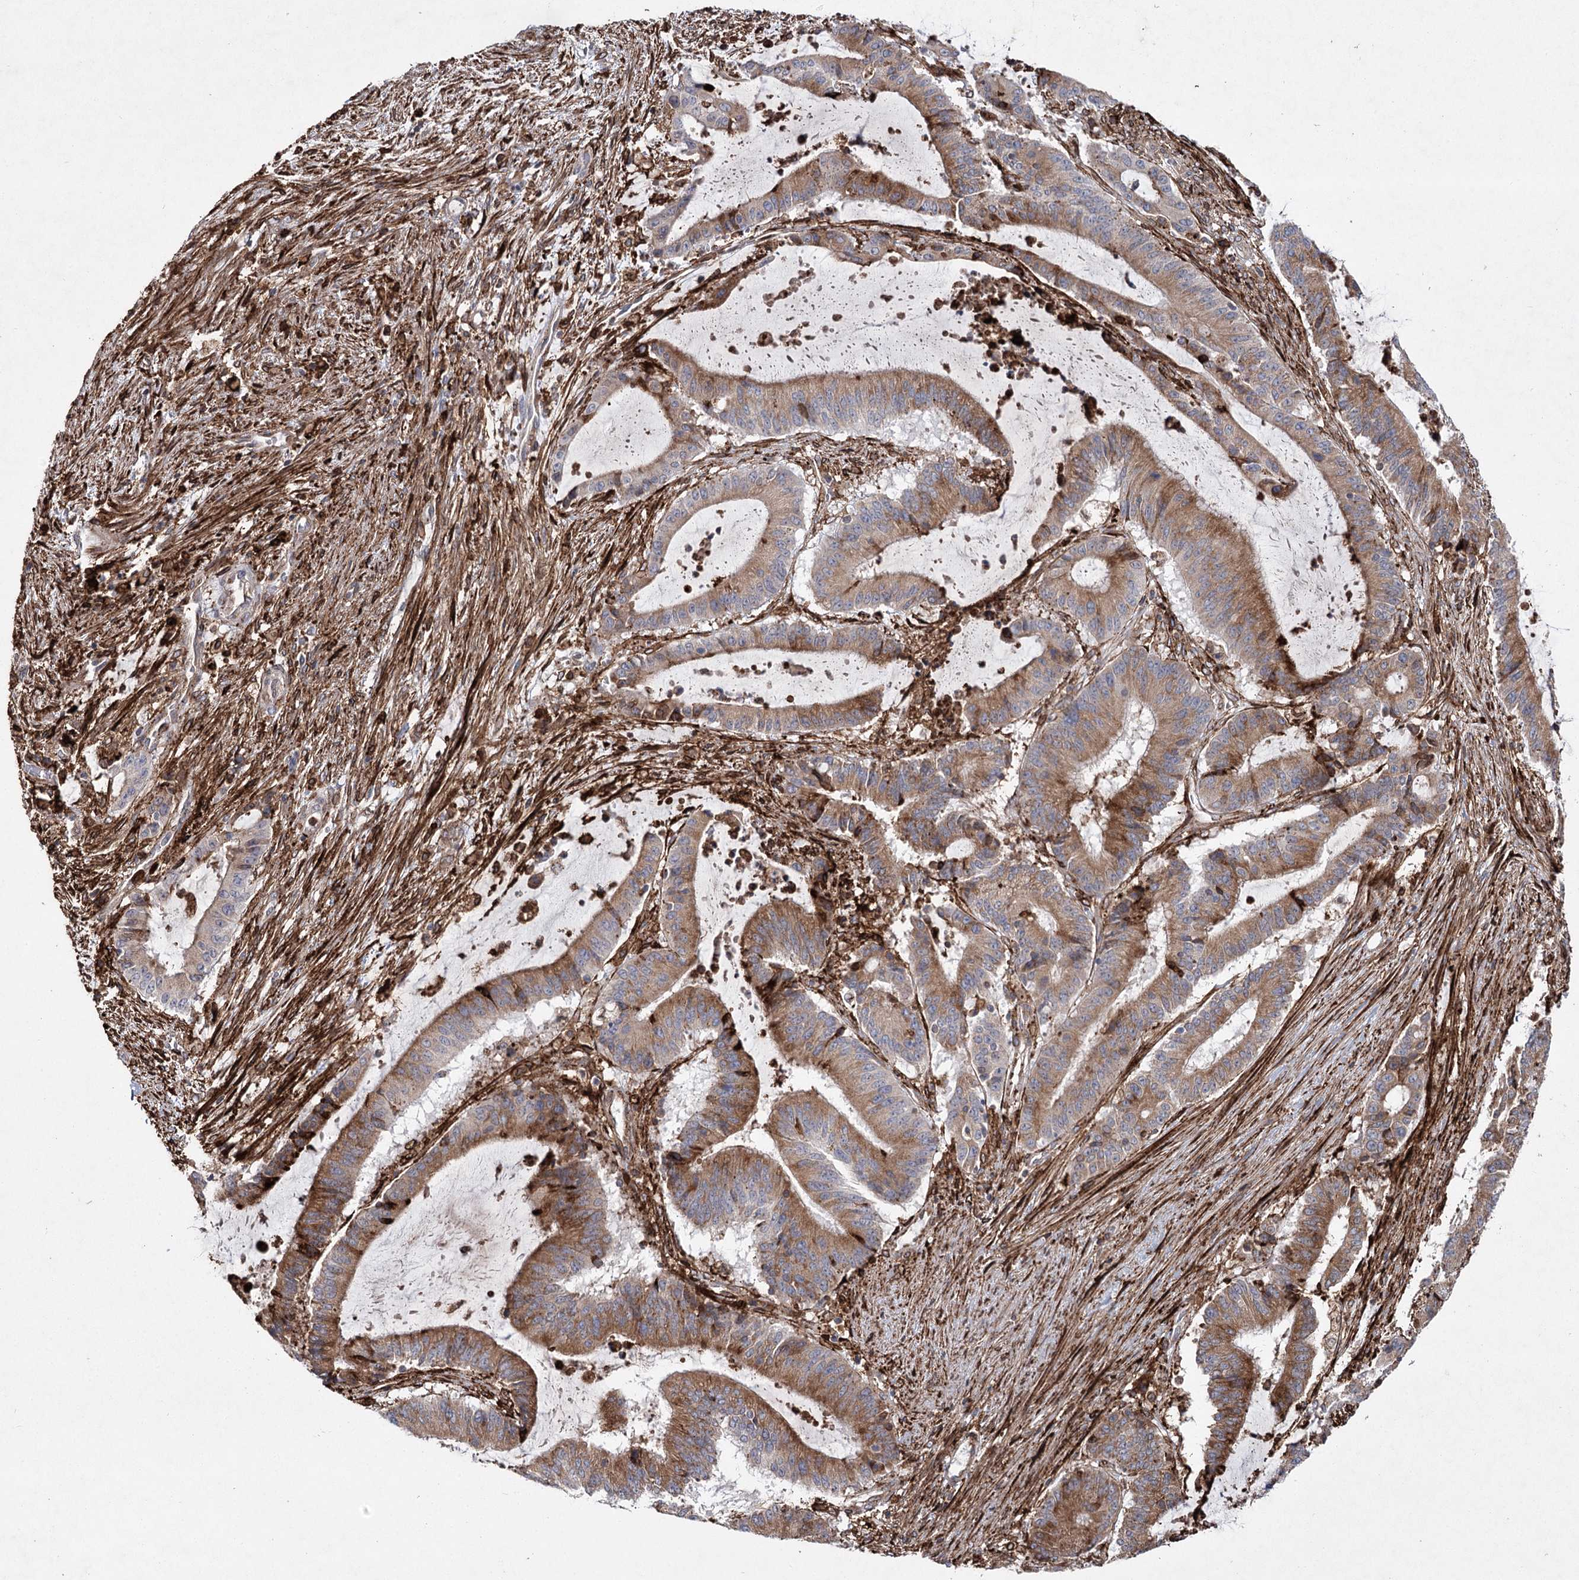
{"staining": {"intensity": "moderate", "quantity": ">75%", "location": "cytoplasmic/membranous"}, "tissue": "liver cancer", "cell_type": "Tumor cells", "image_type": "cancer", "snomed": [{"axis": "morphology", "description": "Normal tissue, NOS"}, {"axis": "morphology", "description": "Cholangiocarcinoma"}, {"axis": "topography", "description": "Liver"}, {"axis": "topography", "description": "Peripheral nerve tissue"}], "caption": "Liver cholangiocarcinoma was stained to show a protein in brown. There is medium levels of moderate cytoplasmic/membranous expression in about >75% of tumor cells. Using DAB (brown) and hematoxylin (blue) stains, captured at high magnification using brightfield microscopy.", "gene": "DCUN1D4", "patient": {"sex": "female", "age": 73}}